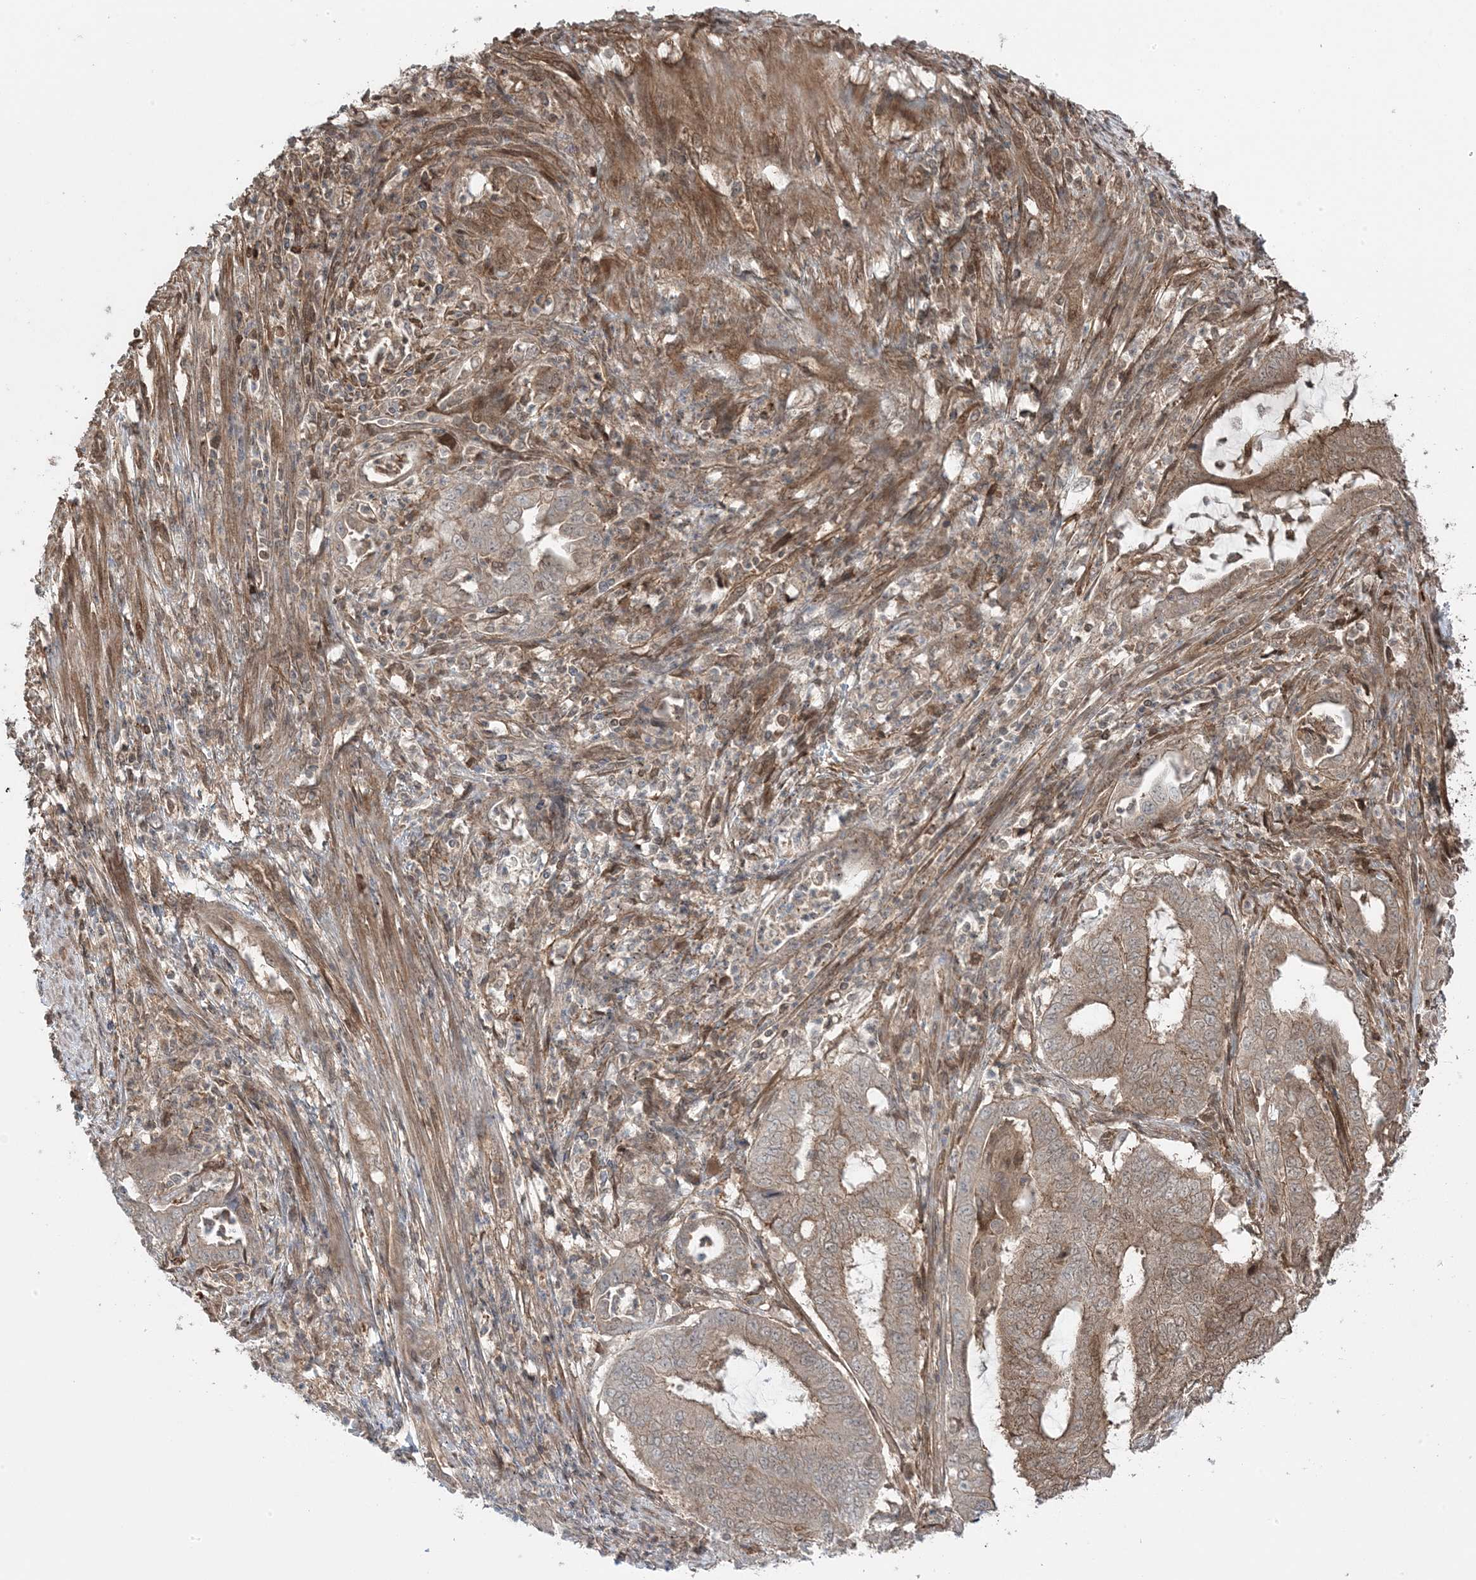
{"staining": {"intensity": "weak", "quantity": ">75%", "location": "cytoplasmic/membranous"}, "tissue": "endometrial cancer", "cell_type": "Tumor cells", "image_type": "cancer", "snomed": [{"axis": "morphology", "description": "Adenocarcinoma, NOS"}, {"axis": "topography", "description": "Endometrium"}], "caption": "This image displays endometrial cancer (adenocarcinoma) stained with IHC to label a protein in brown. The cytoplasmic/membranous of tumor cells show weak positivity for the protein. Nuclei are counter-stained blue.", "gene": "MAPK1IP1L", "patient": {"sex": "female", "age": 51}}